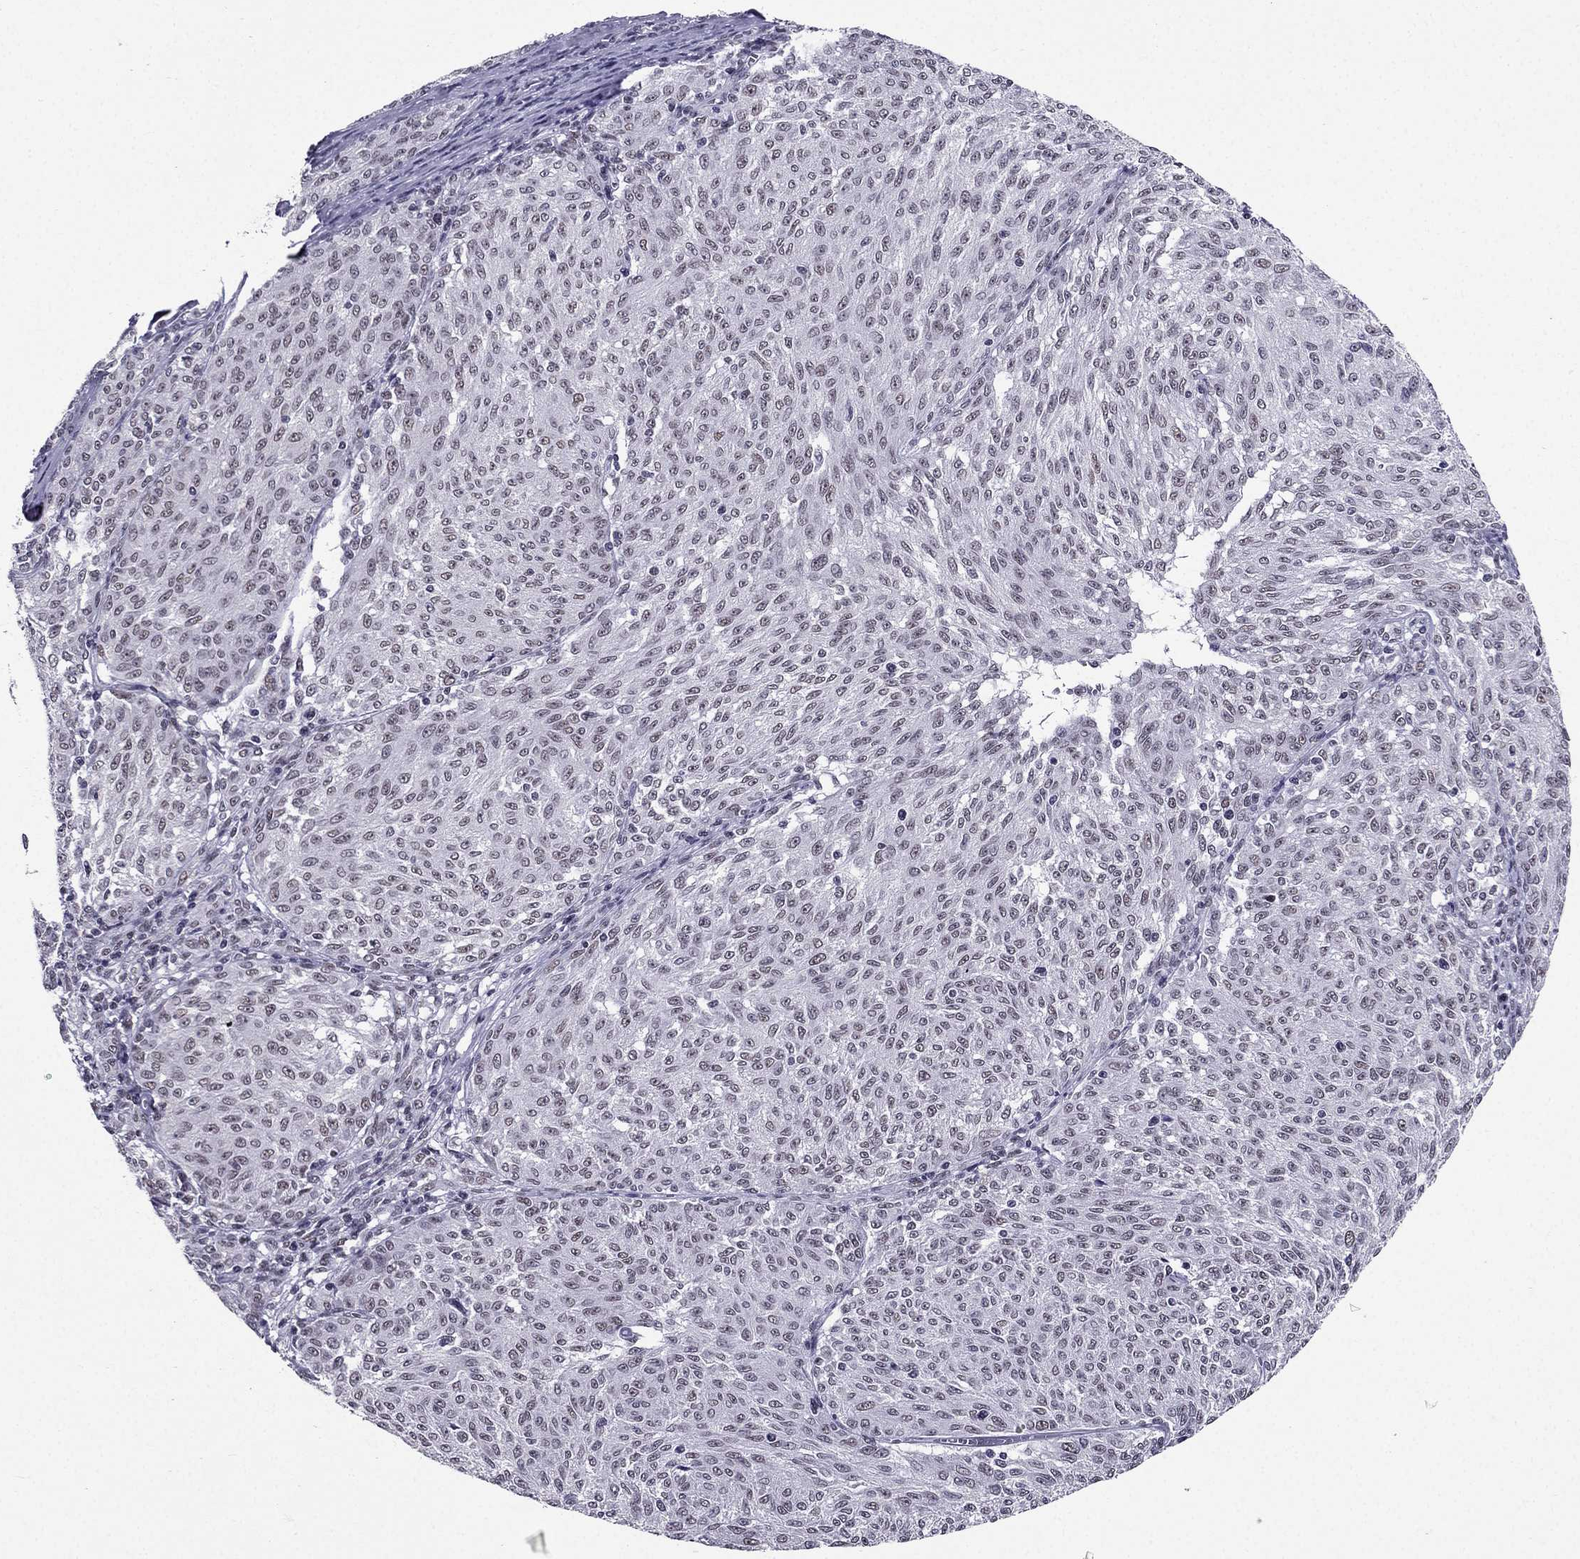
{"staining": {"intensity": "weak", "quantity": "<25%", "location": "nuclear"}, "tissue": "melanoma", "cell_type": "Tumor cells", "image_type": "cancer", "snomed": [{"axis": "morphology", "description": "Malignant melanoma, NOS"}, {"axis": "topography", "description": "Skin"}], "caption": "A histopathology image of human malignant melanoma is negative for staining in tumor cells. Brightfield microscopy of IHC stained with DAB (3,3'-diaminobenzidine) (brown) and hematoxylin (blue), captured at high magnification.", "gene": "ZNF420", "patient": {"sex": "female", "age": 72}}